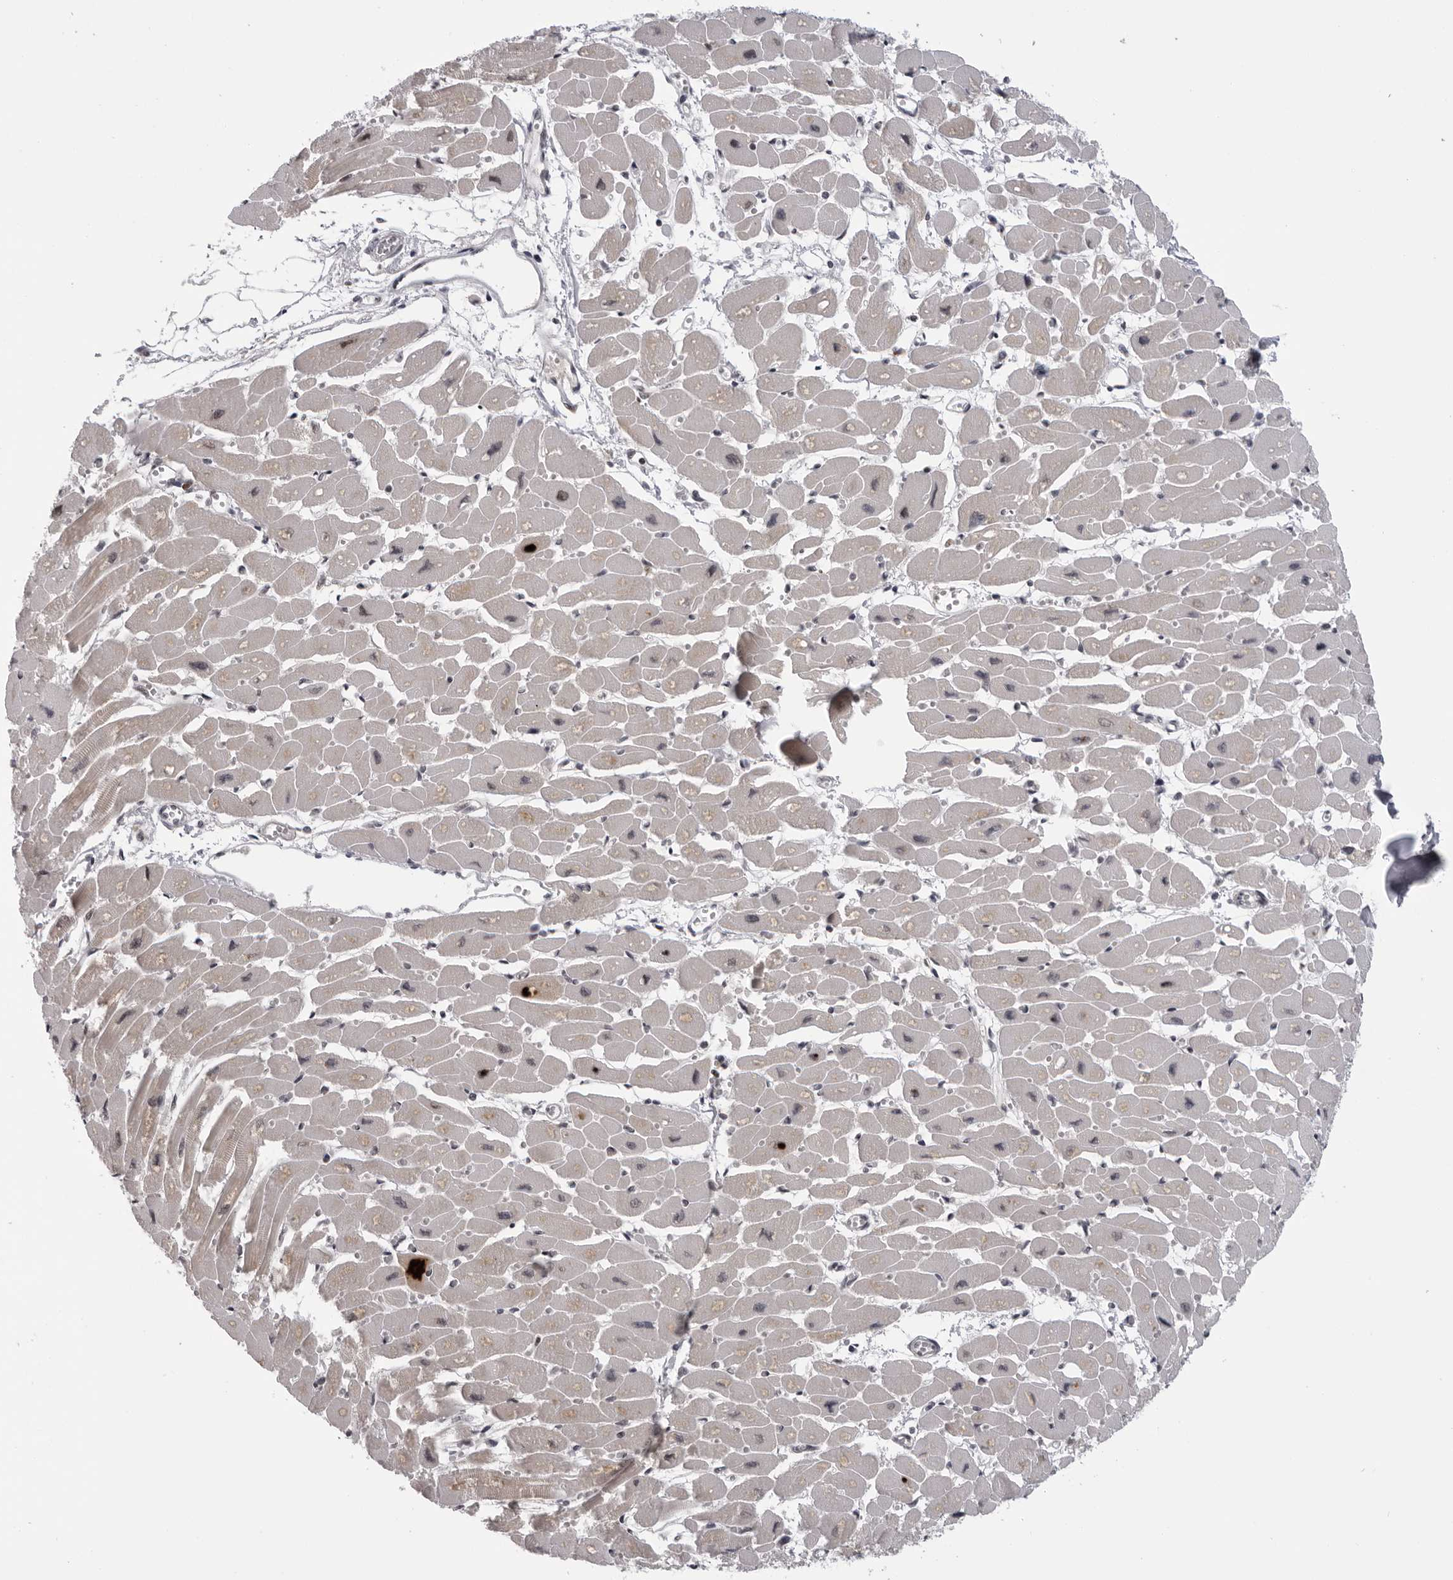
{"staining": {"intensity": "moderate", "quantity": "<25%", "location": "cytoplasmic/membranous"}, "tissue": "heart muscle", "cell_type": "Cardiomyocytes", "image_type": "normal", "snomed": [{"axis": "morphology", "description": "Normal tissue, NOS"}, {"axis": "topography", "description": "Heart"}], "caption": "A low amount of moderate cytoplasmic/membranous staining is appreciated in about <25% of cardiomyocytes in unremarkable heart muscle.", "gene": "GCSAML", "patient": {"sex": "female", "age": 54}}